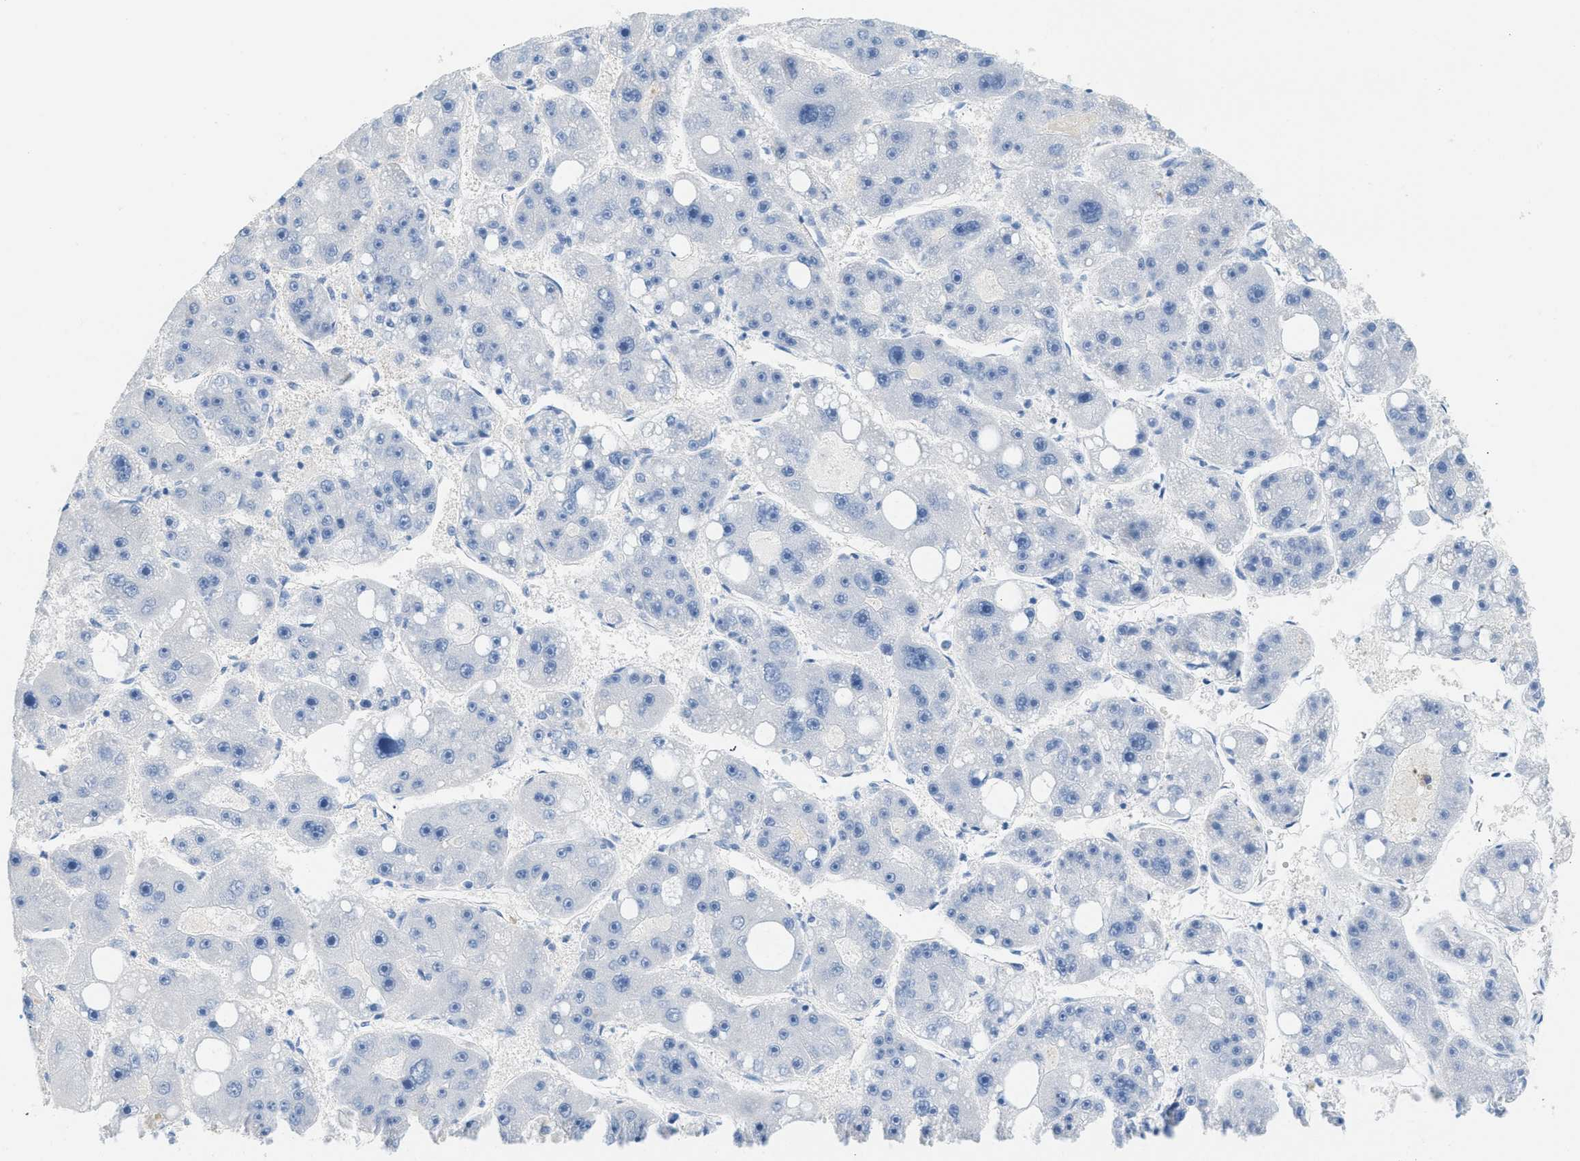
{"staining": {"intensity": "negative", "quantity": "none", "location": "none"}, "tissue": "liver cancer", "cell_type": "Tumor cells", "image_type": "cancer", "snomed": [{"axis": "morphology", "description": "Carcinoma, Hepatocellular, NOS"}, {"axis": "topography", "description": "Liver"}], "caption": "Liver cancer (hepatocellular carcinoma) was stained to show a protein in brown. There is no significant positivity in tumor cells. The staining is performed using DAB (3,3'-diaminobenzidine) brown chromogen with nuclei counter-stained in using hematoxylin.", "gene": "SPAM1", "patient": {"sex": "female", "age": 61}}